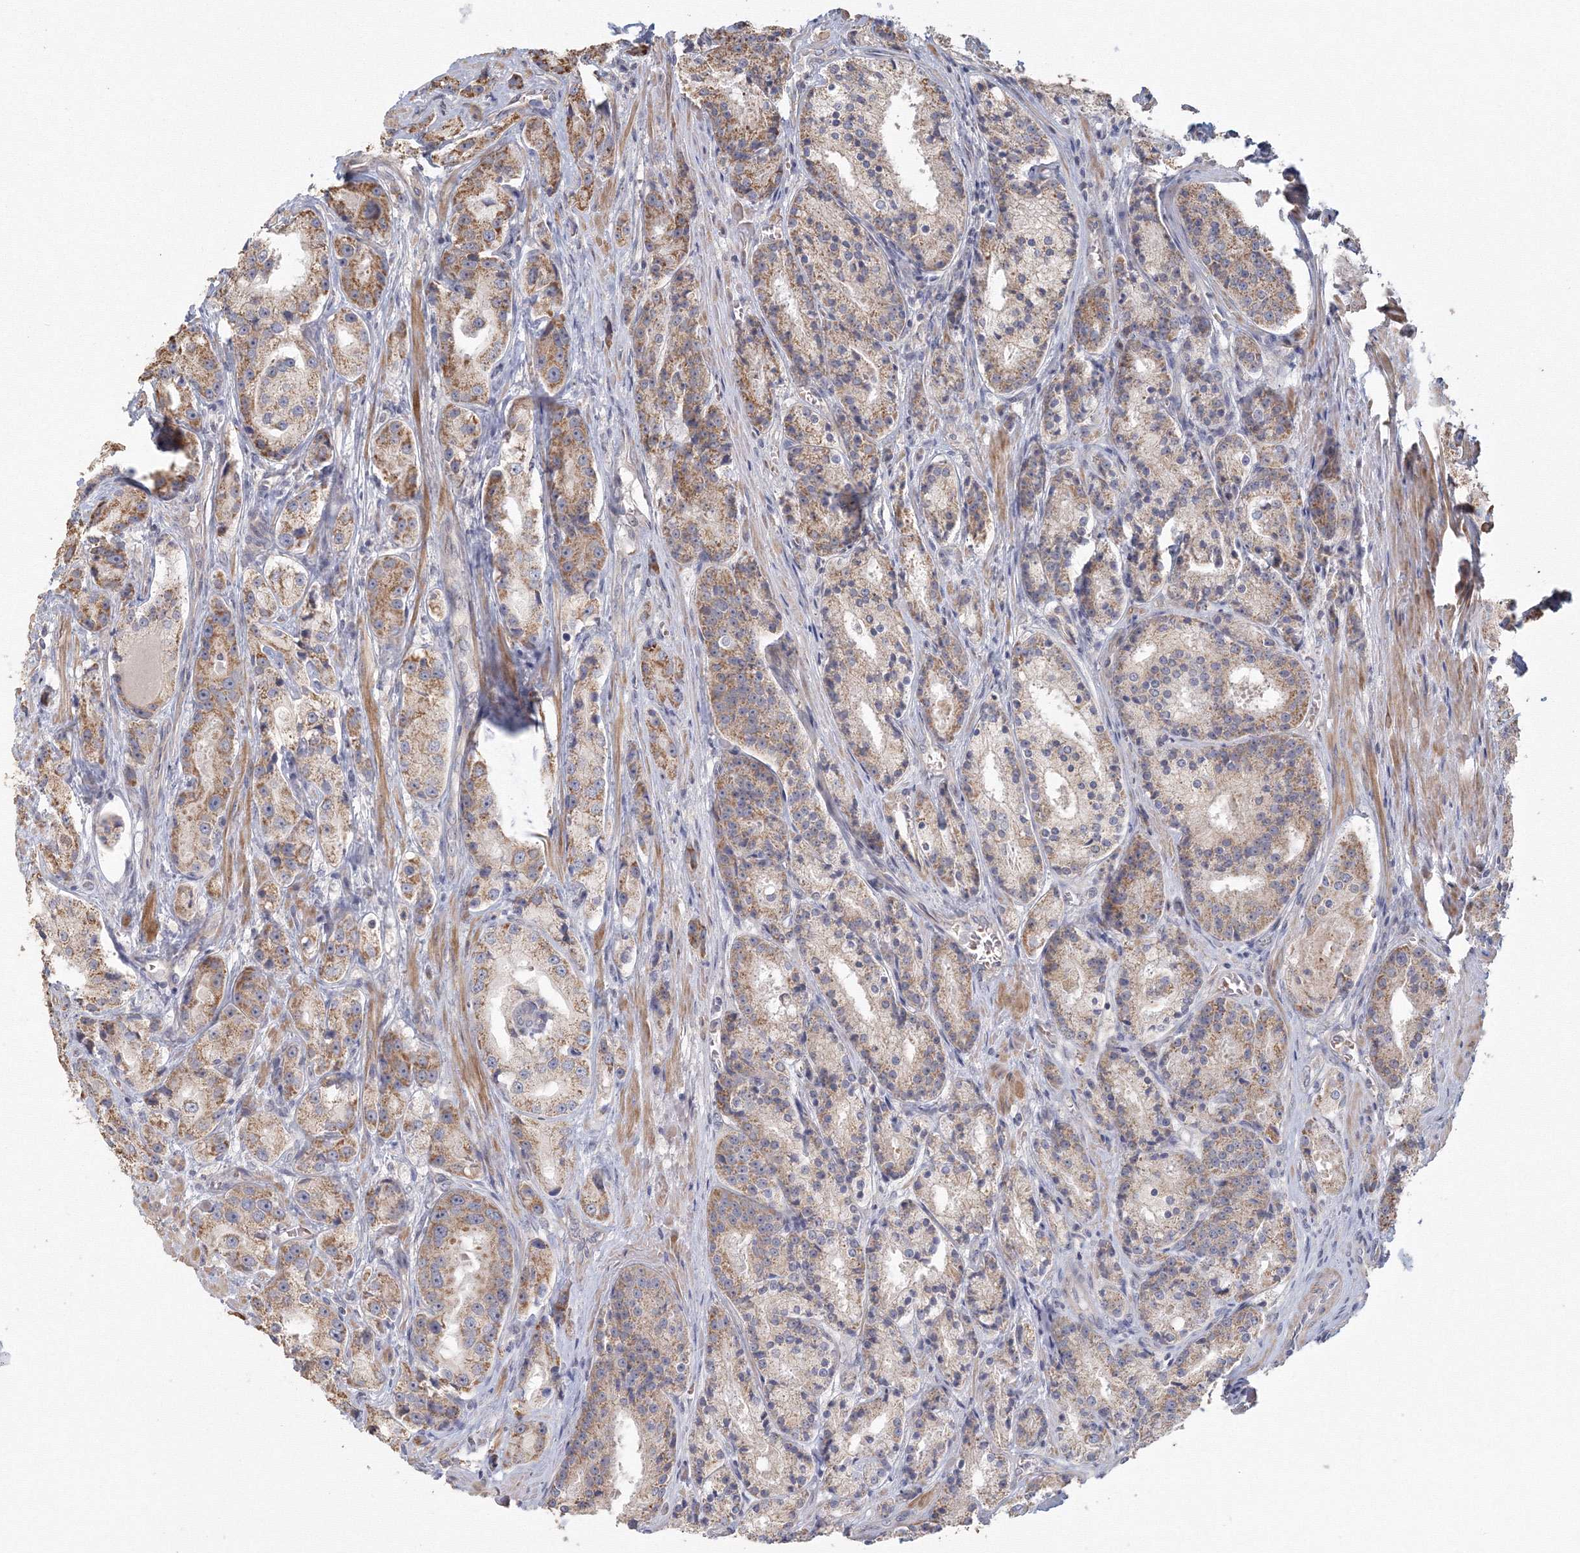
{"staining": {"intensity": "moderate", "quantity": "25%-75%", "location": "cytoplasmic/membranous"}, "tissue": "prostate cancer", "cell_type": "Tumor cells", "image_type": "cancer", "snomed": [{"axis": "morphology", "description": "Adenocarcinoma, High grade"}, {"axis": "topography", "description": "Prostate"}], "caption": "Immunohistochemistry micrograph of neoplastic tissue: human prostate cancer stained using IHC demonstrates medium levels of moderate protein expression localized specifically in the cytoplasmic/membranous of tumor cells, appearing as a cytoplasmic/membranous brown color.", "gene": "TACC2", "patient": {"sex": "male", "age": 60}}